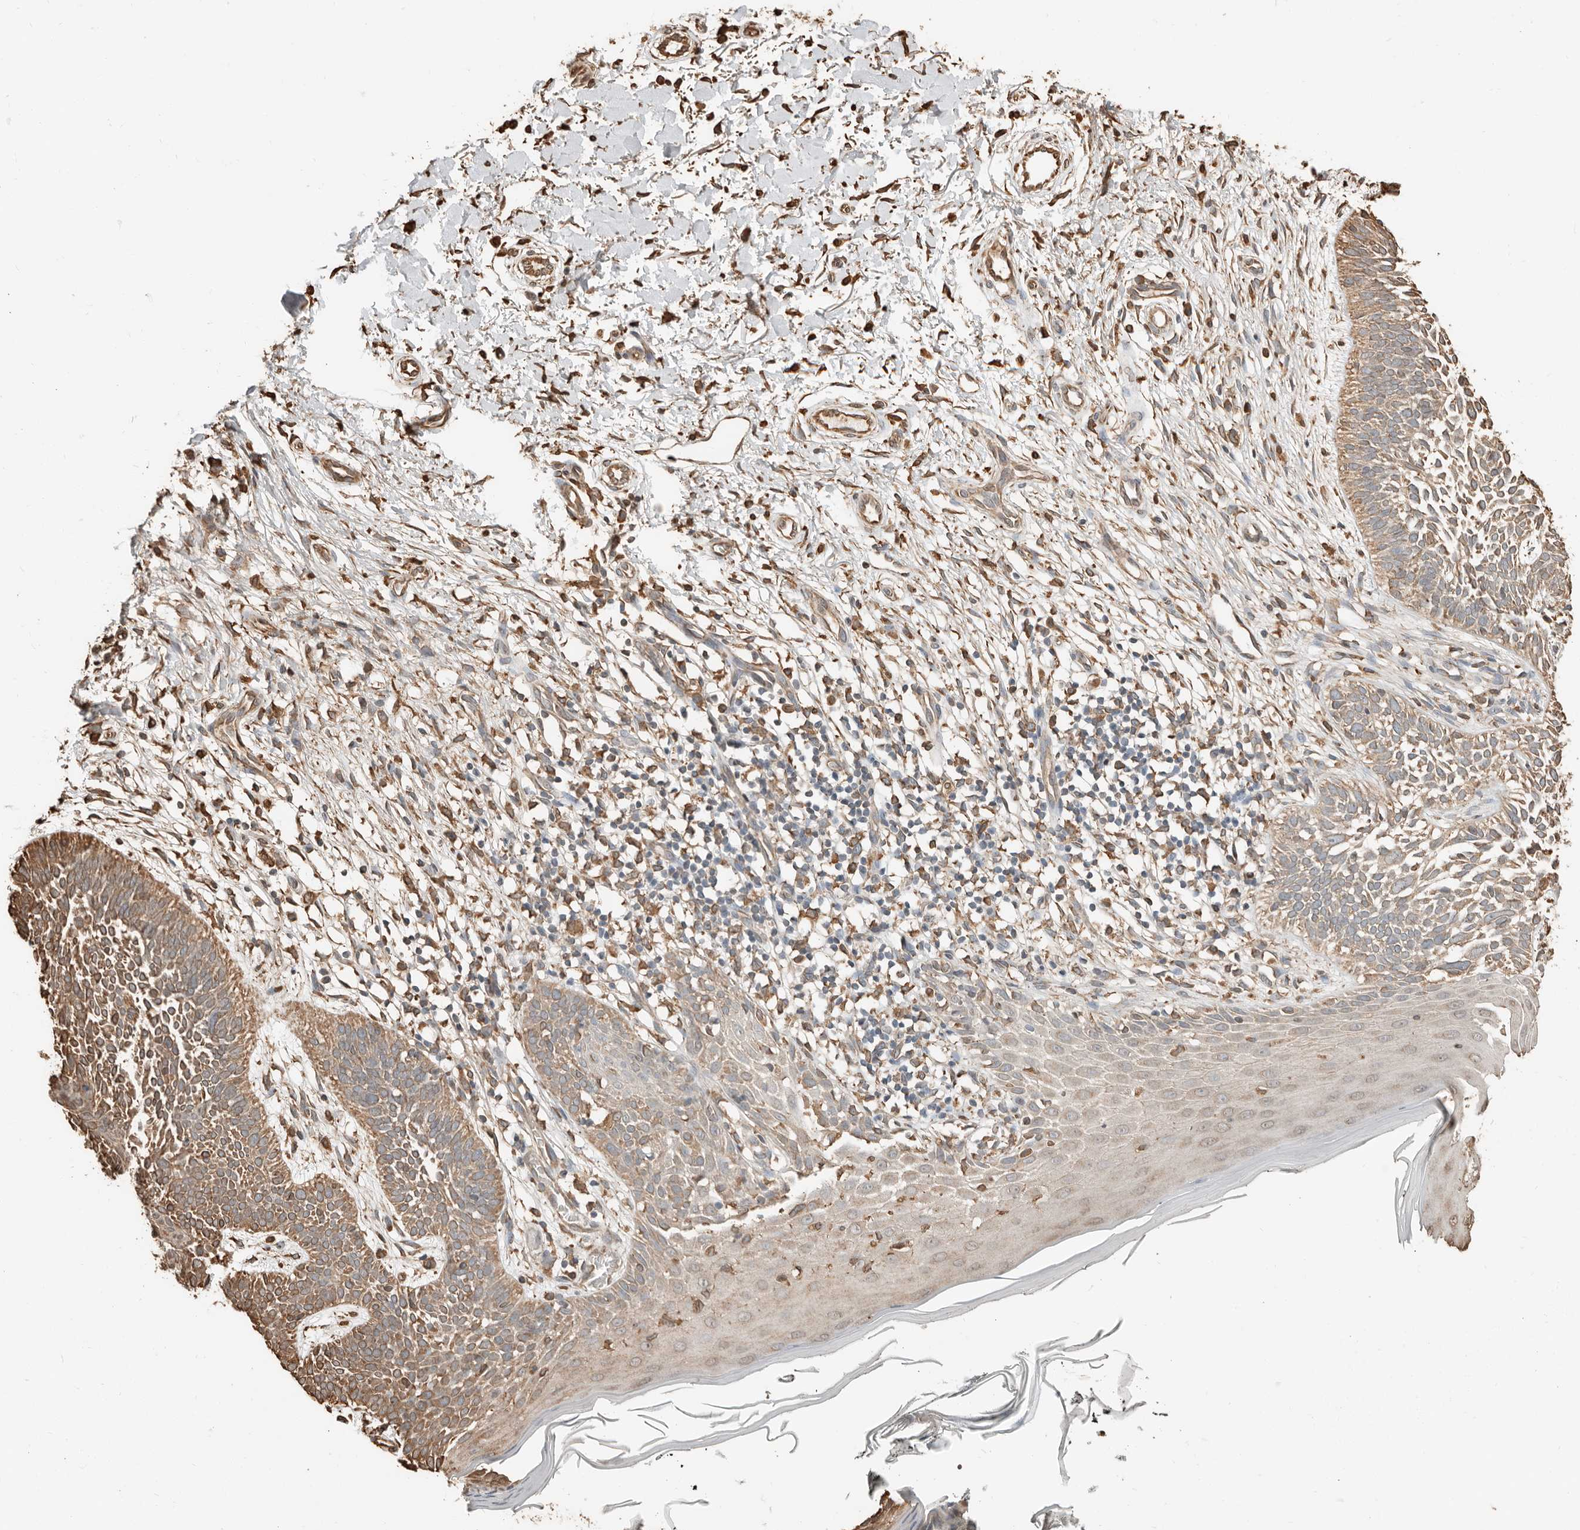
{"staining": {"intensity": "moderate", "quantity": "25%-75%", "location": "cytoplasmic/membranous"}, "tissue": "skin cancer", "cell_type": "Tumor cells", "image_type": "cancer", "snomed": [{"axis": "morphology", "description": "Basal cell carcinoma"}, {"axis": "topography", "description": "Skin"}], "caption": "Approximately 25%-75% of tumor cells in human skin cancer (basal cell carcinoma) exhibit moderate cytoplasmic/membranous protein staining as visualized by brown immunohistochemical staining.", "gene": "ARHGEF10L", "patient": {"sex": "female", "age": 64}}